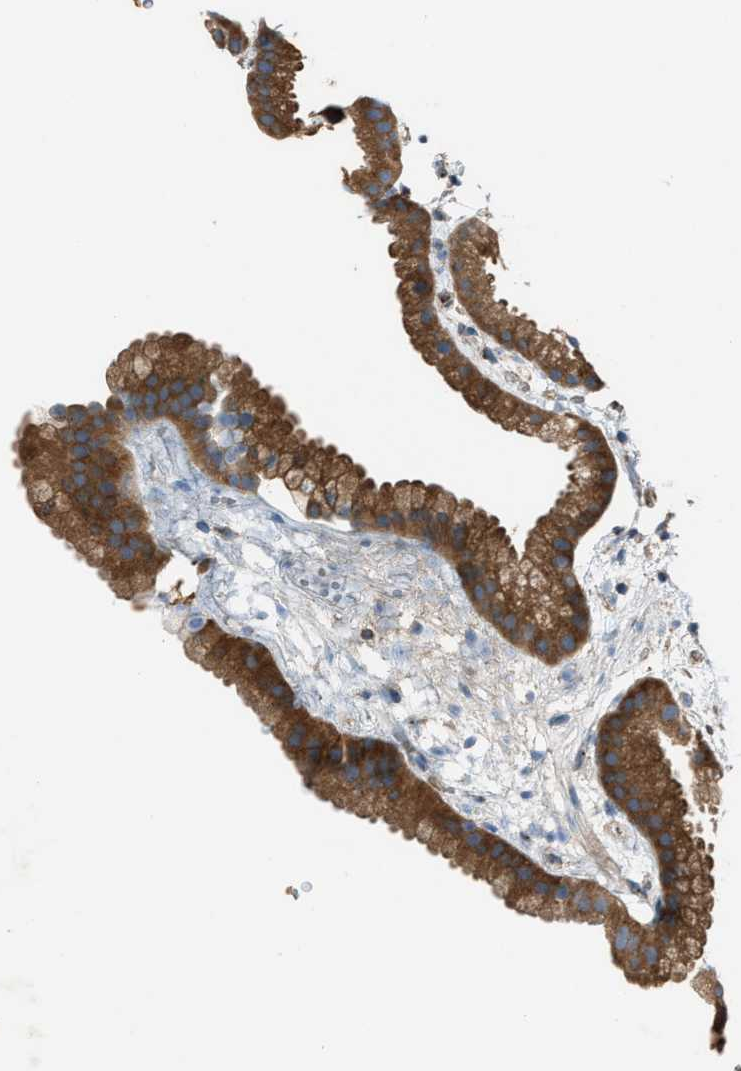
{"staining": {"intensity": "strong", "quantity": ">75%", "location": "cytoplasmic/membranous"}, "tissue": "gallbladder", "cell_type": "Glandular cells", "image_type": "normal", "snomed": [{"axis": "morphology", "description": "Normal tissue, NOS"}, {"axis": "topography", "description": "Gallbladder"}], "caption": "DAB immunohistochemical staining of normal gallbladder exhibits strong cytoplasmic/membranous protein positivity in approximately >75% of glandular cells. (DAB (3,3'-diaminobenzidine) IHC with brightfield microscopy, high magnification).", "gene": "TRPC1", "patient": {"sex": "female", "age": 64}}